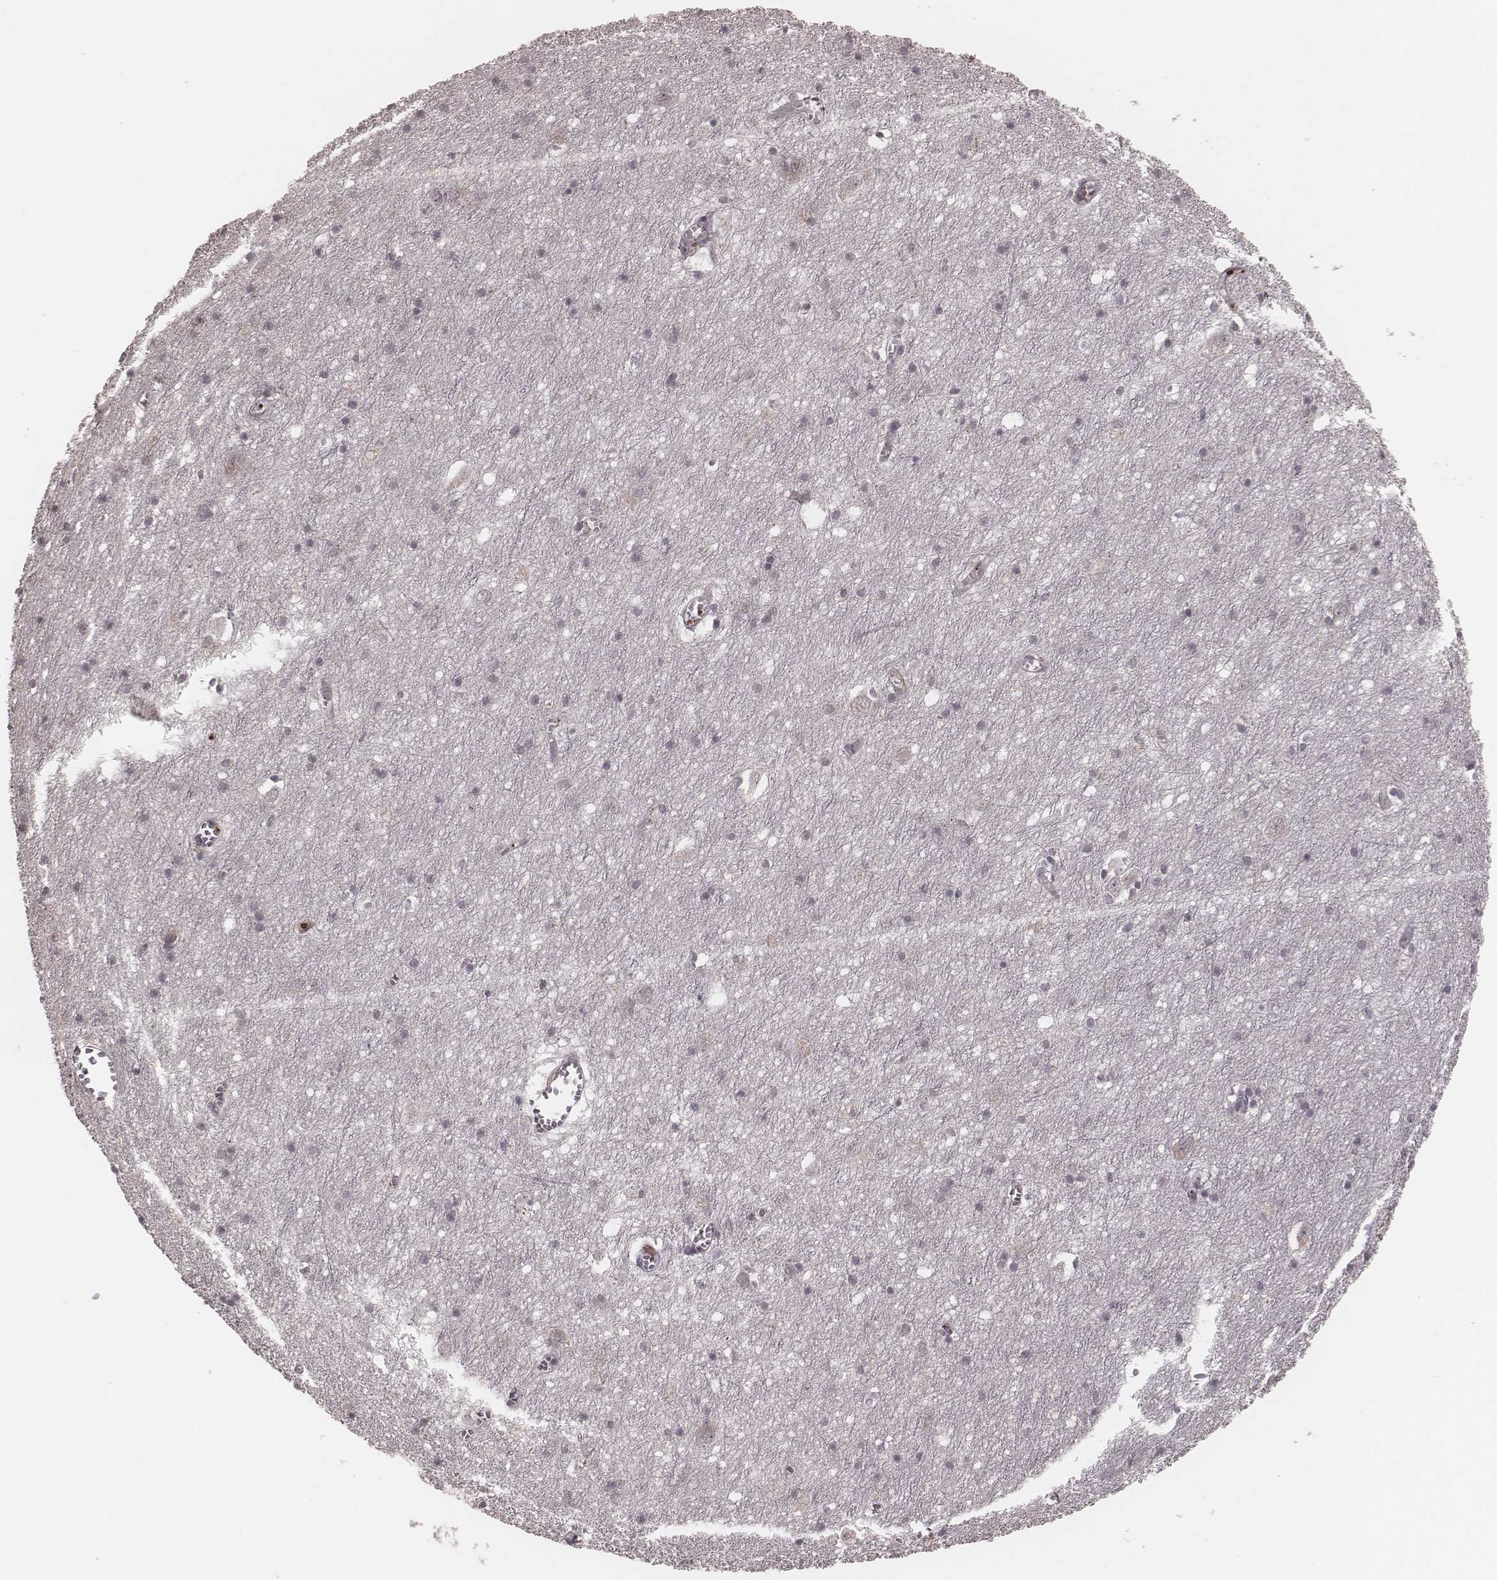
{"staining": {"intensity": "negative", "quantity": "none", "location": "none"}, "tissue": "cerebral cortex", "cell_type": "Endothelial cells", "image_type": "normal", "snomed": [{"axis": "morphology", "description": "Normal tissue, NOS"}, {"axis": "topography", "description": "Cerebral cortex"}], "caption": "Endothelial cells are negative for protein expression in unremarkable human cerebral cortex.", "gene": "IL5", "patient": {"sex": "male", "age": 70}}